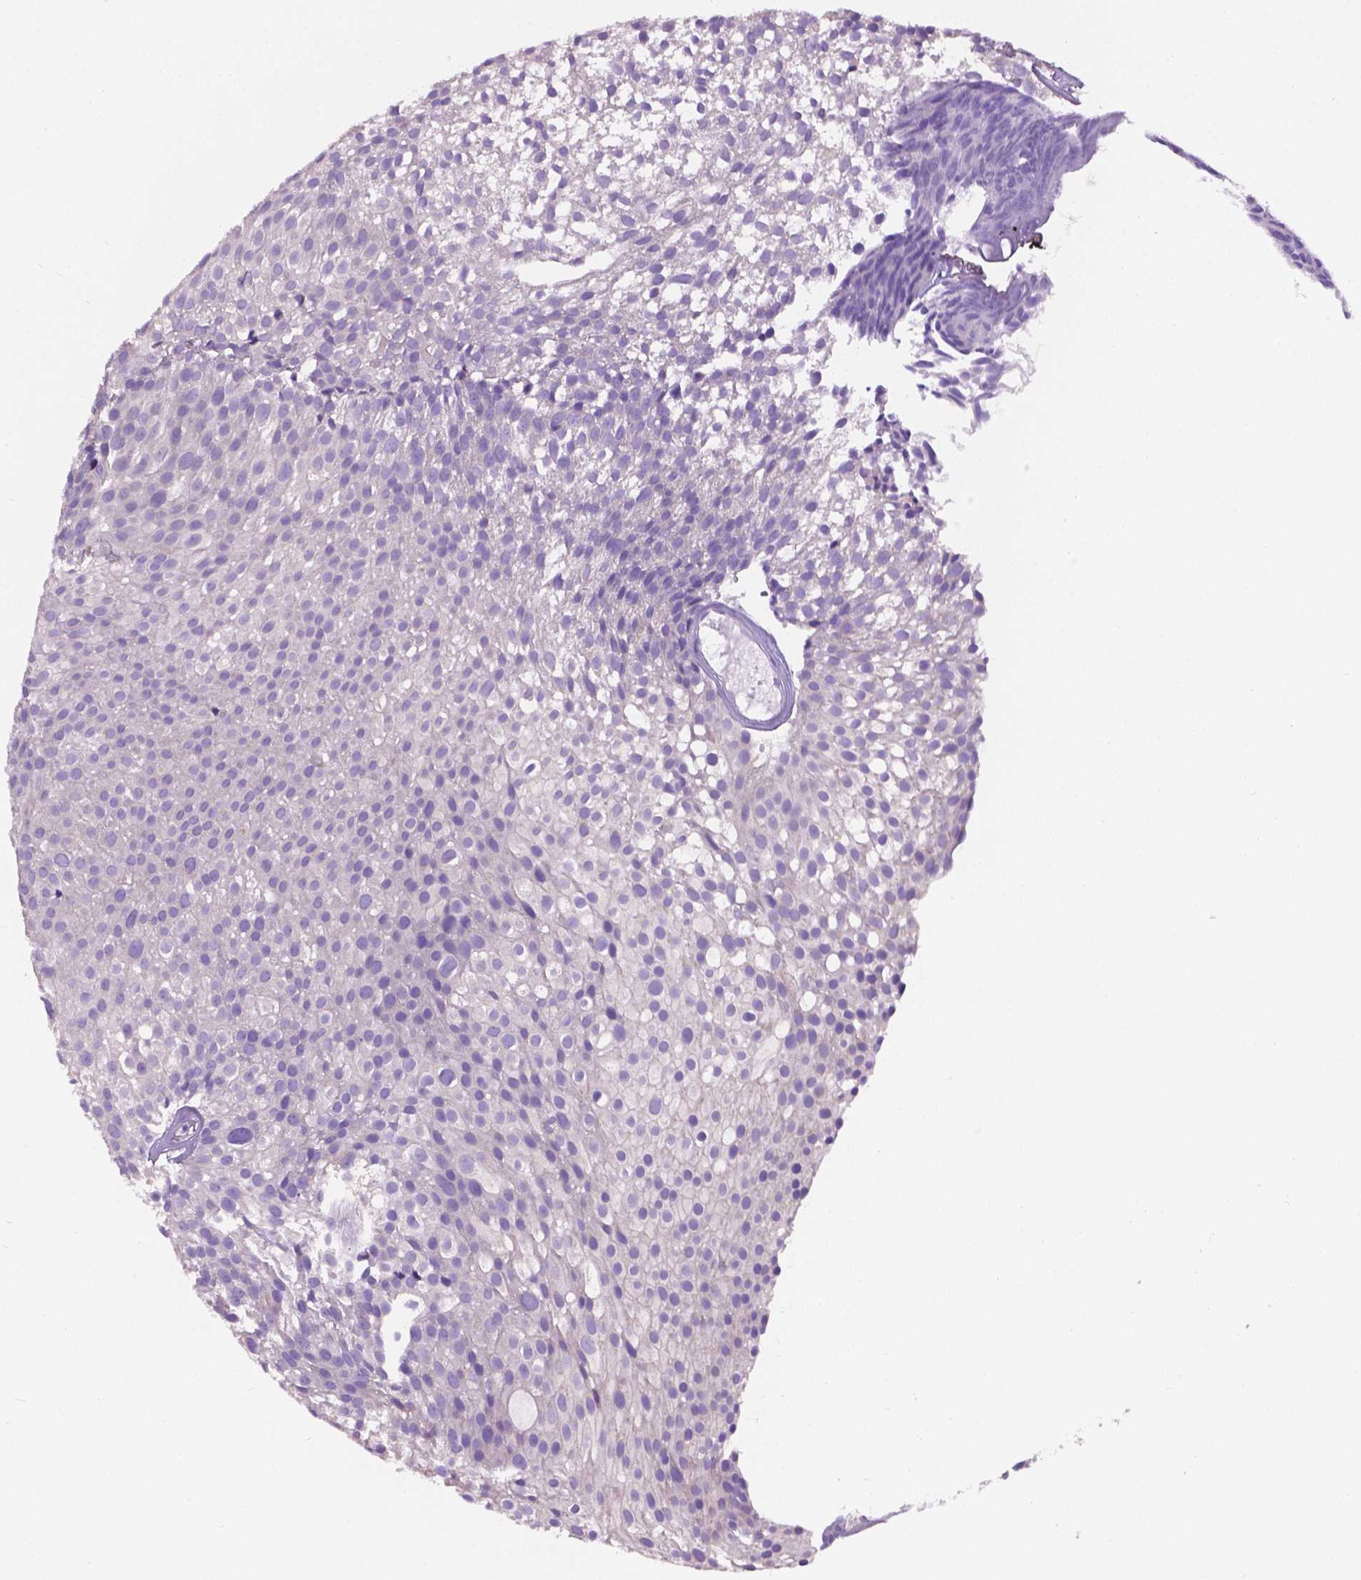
{"staining": {"intensity": "negative", "quantity": "none", "location": "none"}, "tissue": "urothelial cancer", "cell_type": "Tumor cells", "image_type": "cancer", "snomed": [{"axis": "morphology", "description": "Urothelial carcinoma, Low grade"}, {"axis": "topography", "description": "Urinary bladder"}], "caption": "Tumor cells are negative for brown protein staining in low-grade urothelial carcinoma.", "gene": "CDH7", "patient": {"sex": "male", "age": 63}}